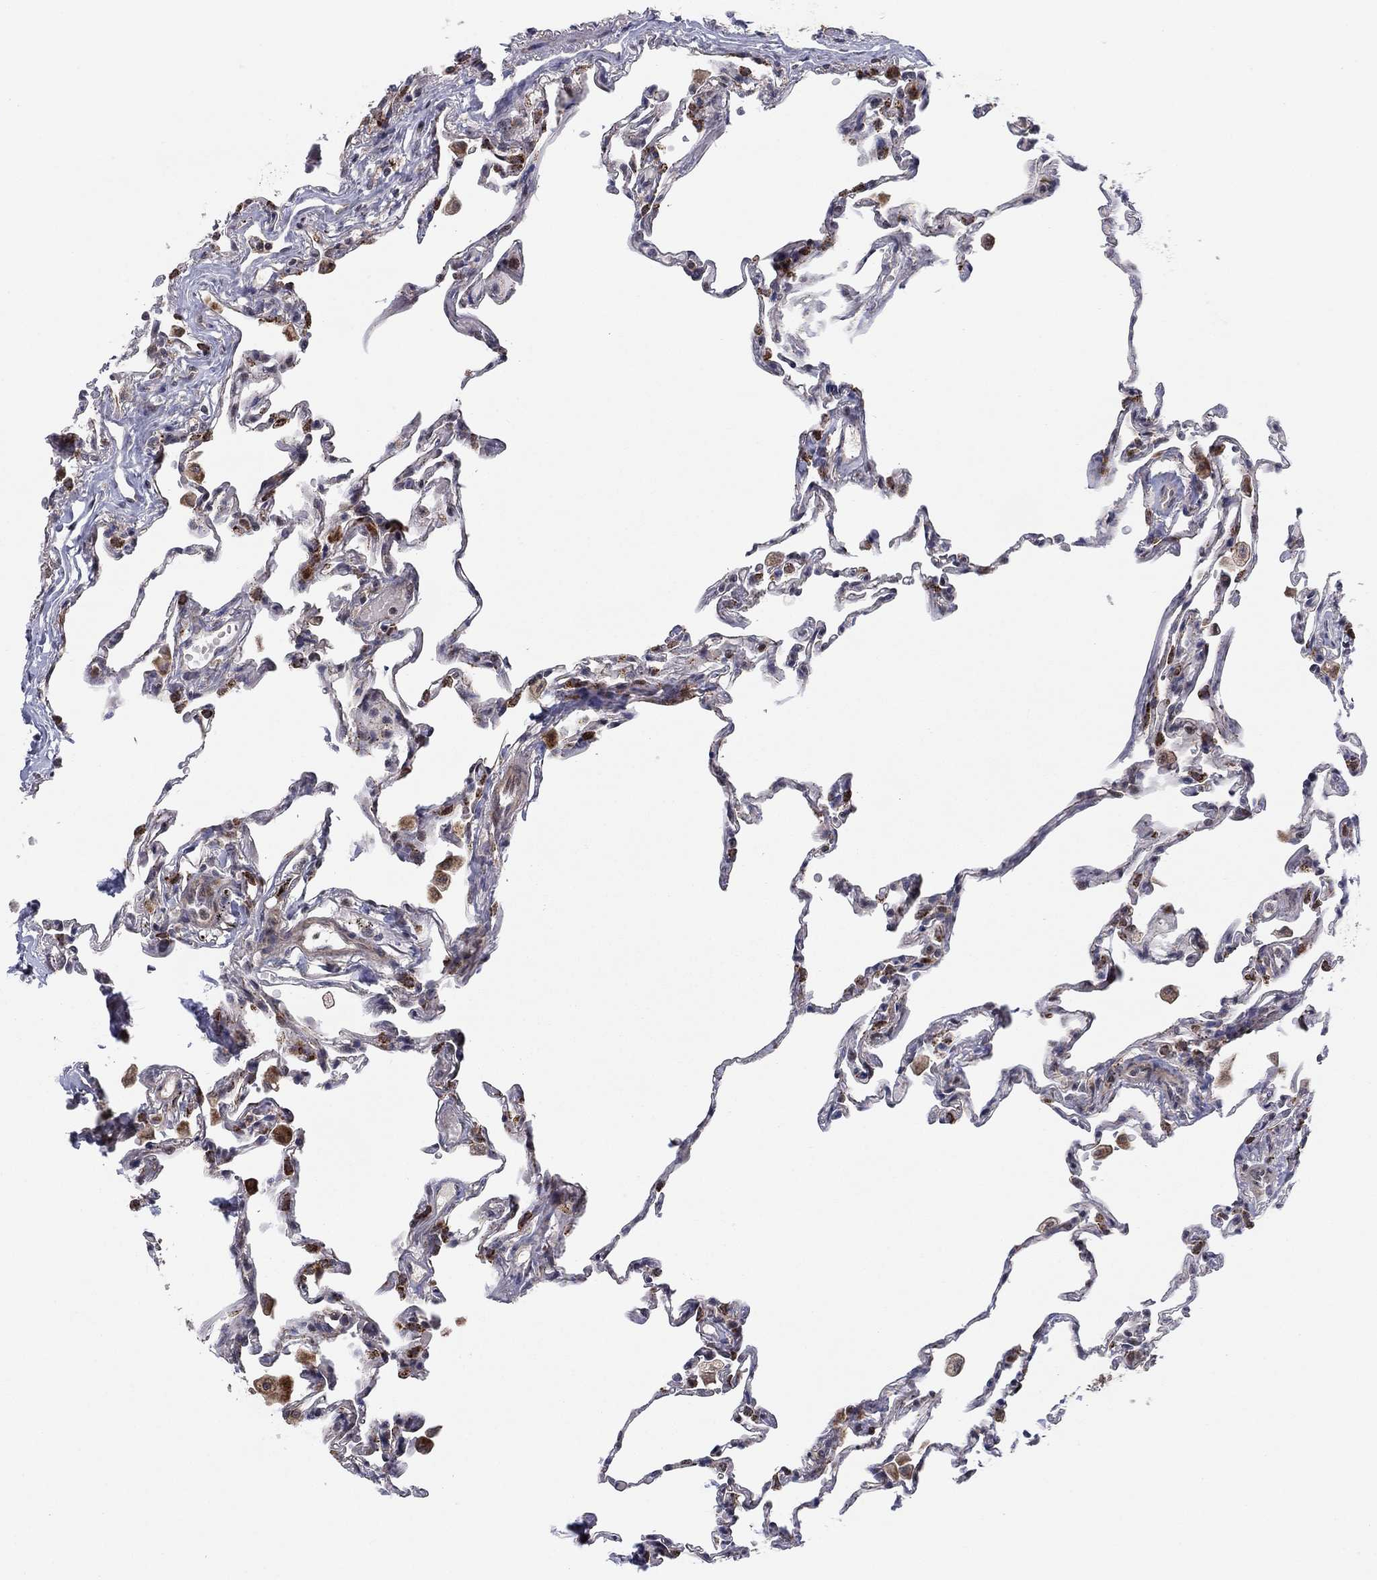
{"staining": {"intensity": "negative", "quantity": "none", "location": "none"}, "tissue": "lung", "cell_type": "Alveolar cells", "image_type": "normal", "snomed": [{"axis": "morphology", "description": "Normal tissue, NOS"}, {"axis": "topography", "description": "Lung"}], "caption": "Immunohistochemistry (IHC) of normal human lung demonstrates no expression in alveolar cells. Nuclei are stained in blue.", "gene": "ZNF395", "patient": {"sex": "female", "age": 57}}